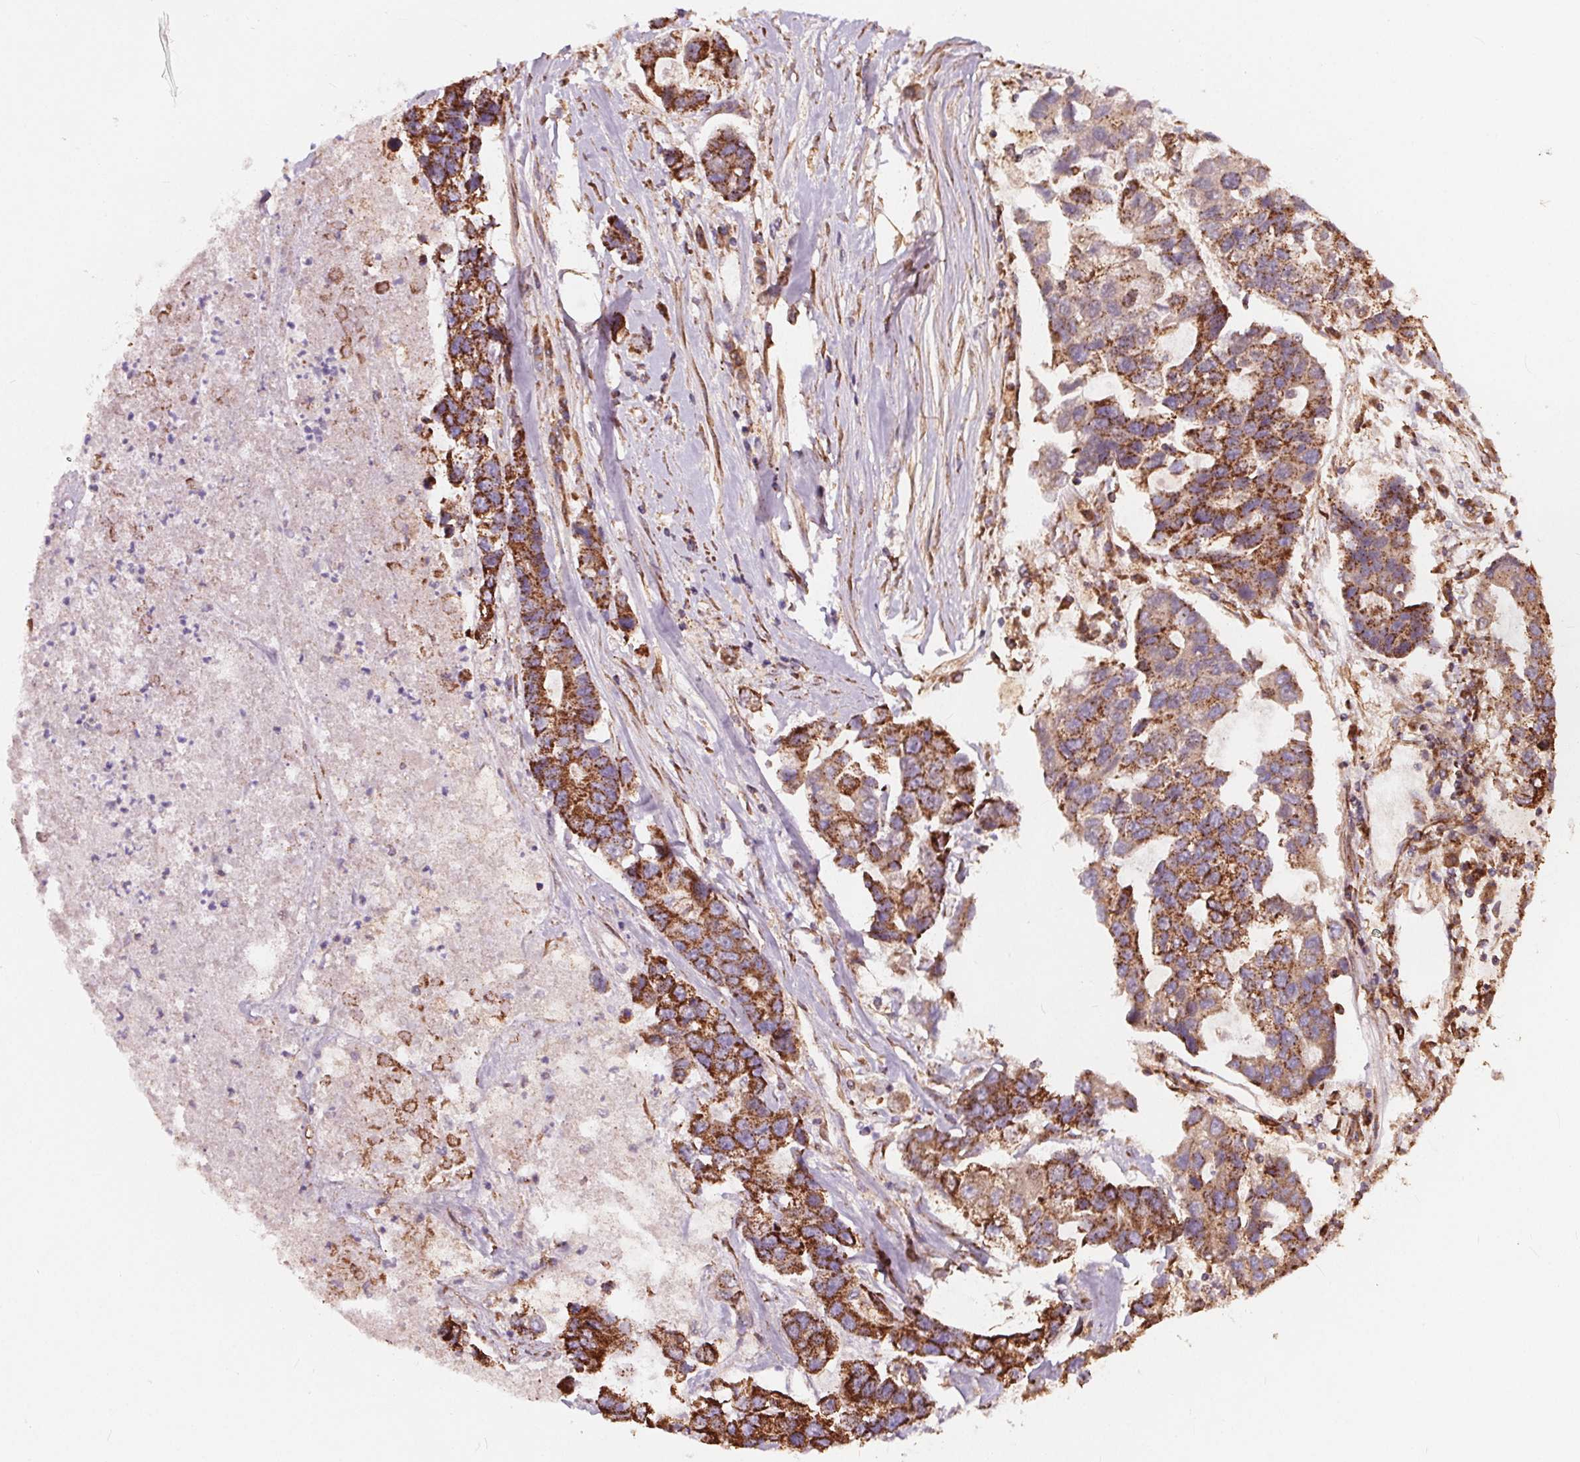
{"staining": {"intensity": "moderate", "quantity": ">75%", "location": "cytoplasmic/membranous"}, "tissue": "lung cancer", "cell_type": "Tumor cells", "image_type": "cancer", "snomed": [{"axis": "morphology", "description": "Adenocarcinoma, NOS"}, {"axis": "topography", "description": "Bronchus"}, {"axis": "topography", "description": "Lung"}], "caption": "Moderate cytoplasmic/membranous expression is seen in approximately >75% of tumor cells in adenocarcinoma (lung).", "gene": "PLSCR3", "patient": {"sex": "female", "age": 51}}